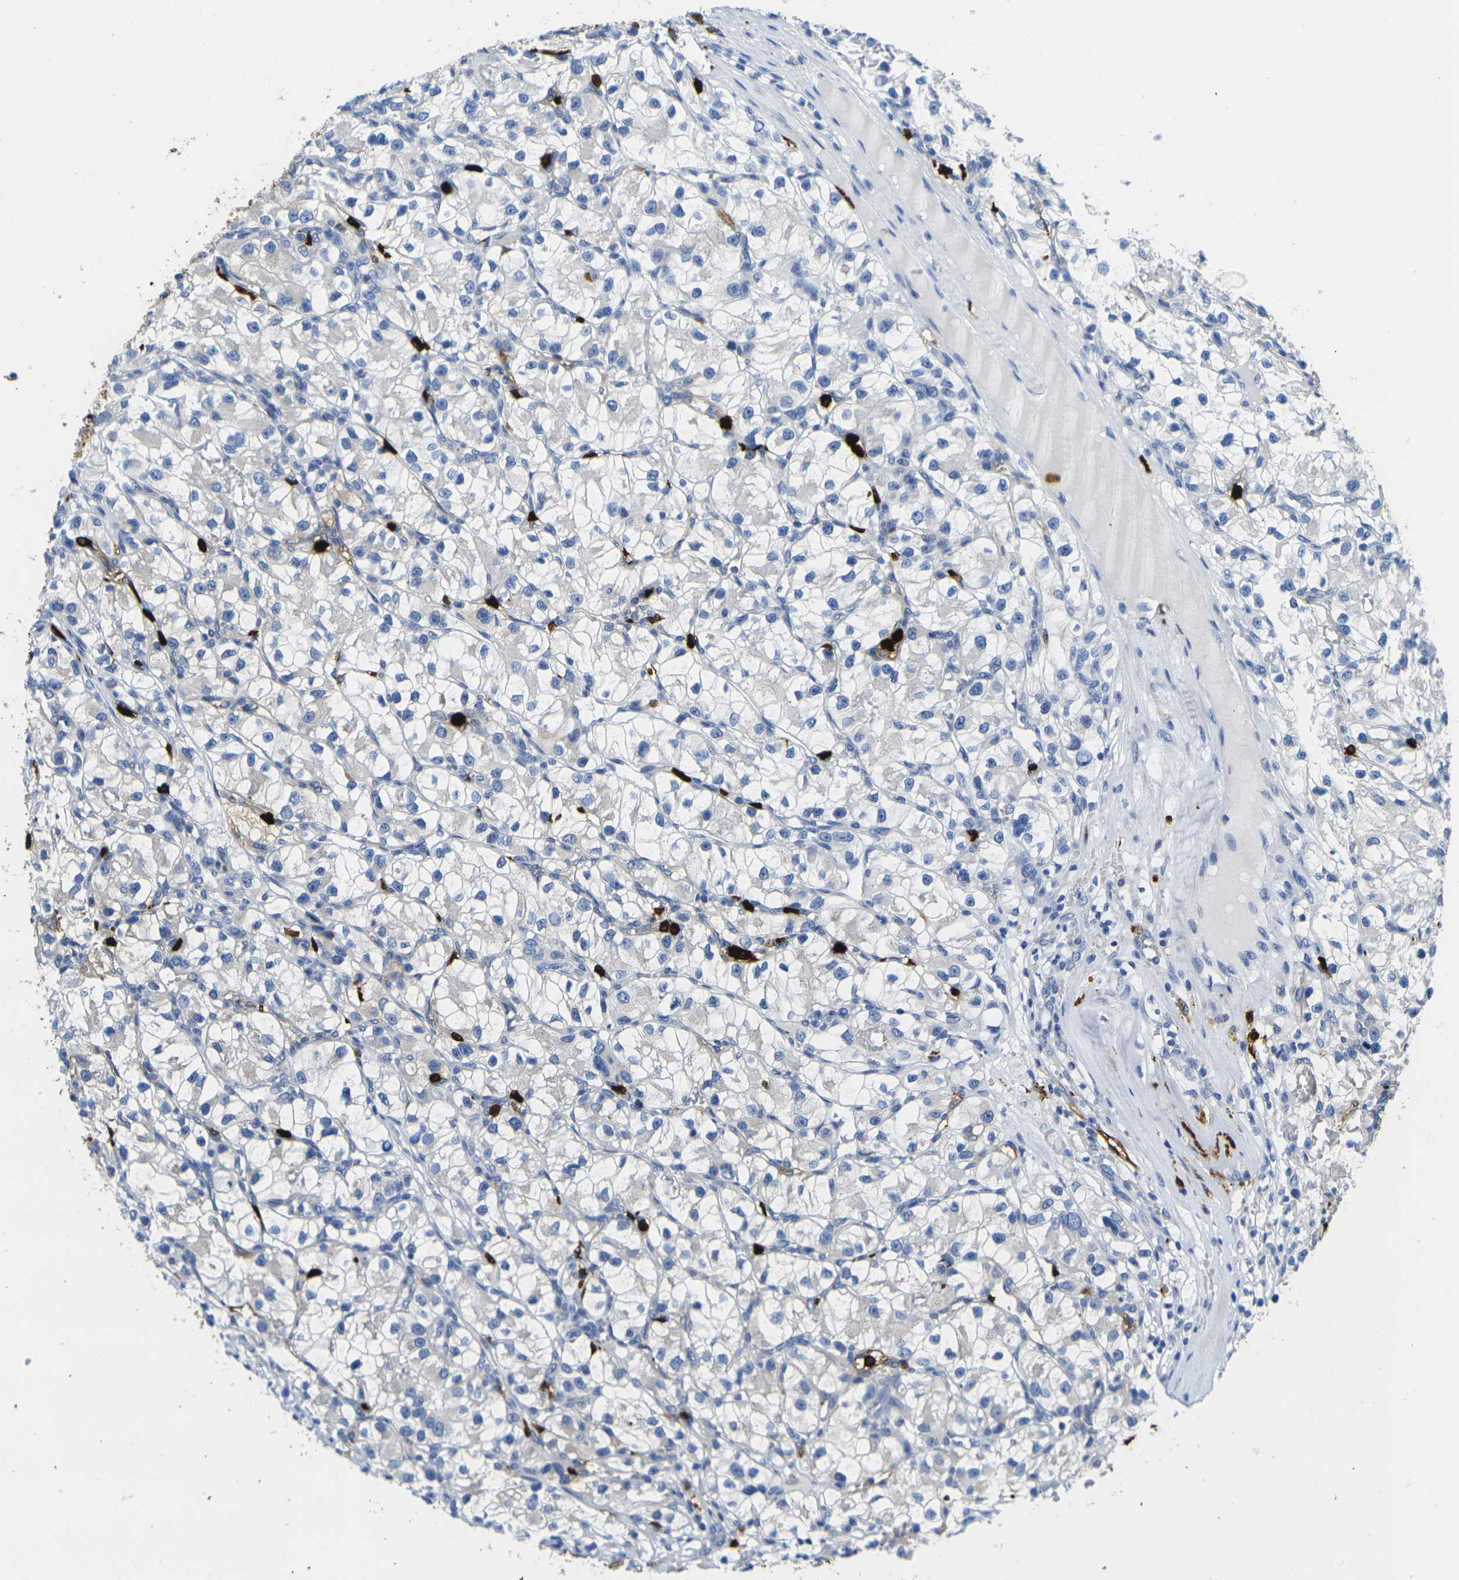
{"staining": {"intensity": "negative", "quantity": "none", "location": "none"}, "tissue": "renal cancer", "cell_type": "Tumor cells", "image_type": "cancer", "snomed": [{"axis": "morphology", "description": "Adenocarcinoma, NOS"}, {"axis": "topography", "description": "Kidney"}], "caption": "Renal cancer was stained to show a protein in brown. There is no significant positivity in tumor cells.", "gene": "S100A9", "patient": {"sex": "female", "age": 57}}